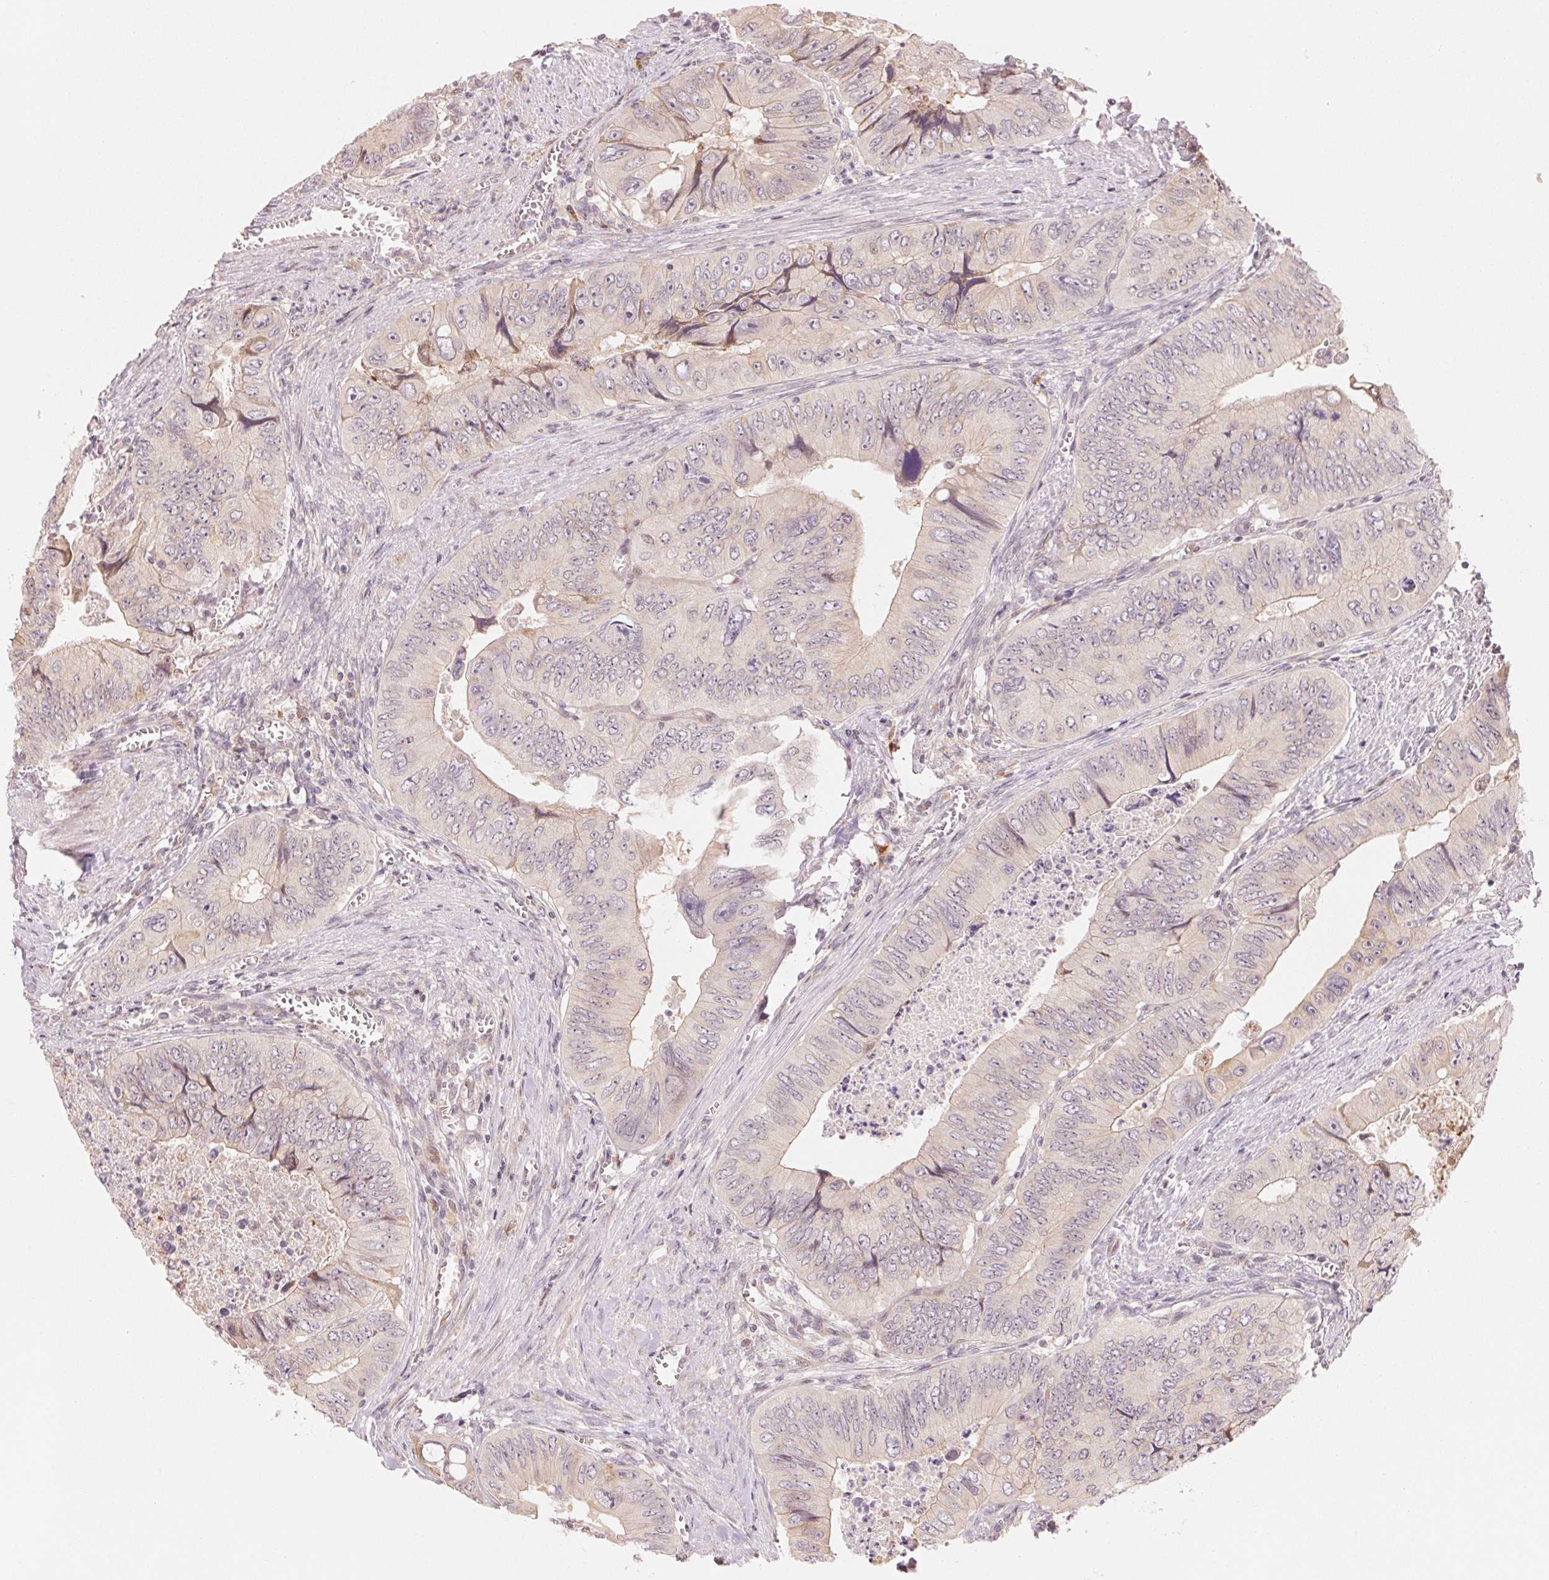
{"staining": {"intensity": "negative", "quantity": "none", "location": "none"}, "tissue": "colorectal cancer", "cell_type": "Tumor cells", "image_type": "cancer", "snomed": [{"axis": "morphology", "description": "Adenocarcinoma, NOS"}, {"axis": "topography", "description": "Colon"}], "caption": "High magnification brightfield microscopy of colorectal cancer (adenocarcinoma) stained with DAB (3,3'-diaminobenzidine) (brown) and counterstained with hematoxylin (blue): tumor cells show no significant expression. The staining is performed using DAB (3,3'-diaminobenzidine) brown chromogen with nuclei counter-stained in using hematoxylin.", "gene": "PRKN", "patient": {"sex": "female", "age": 84}}